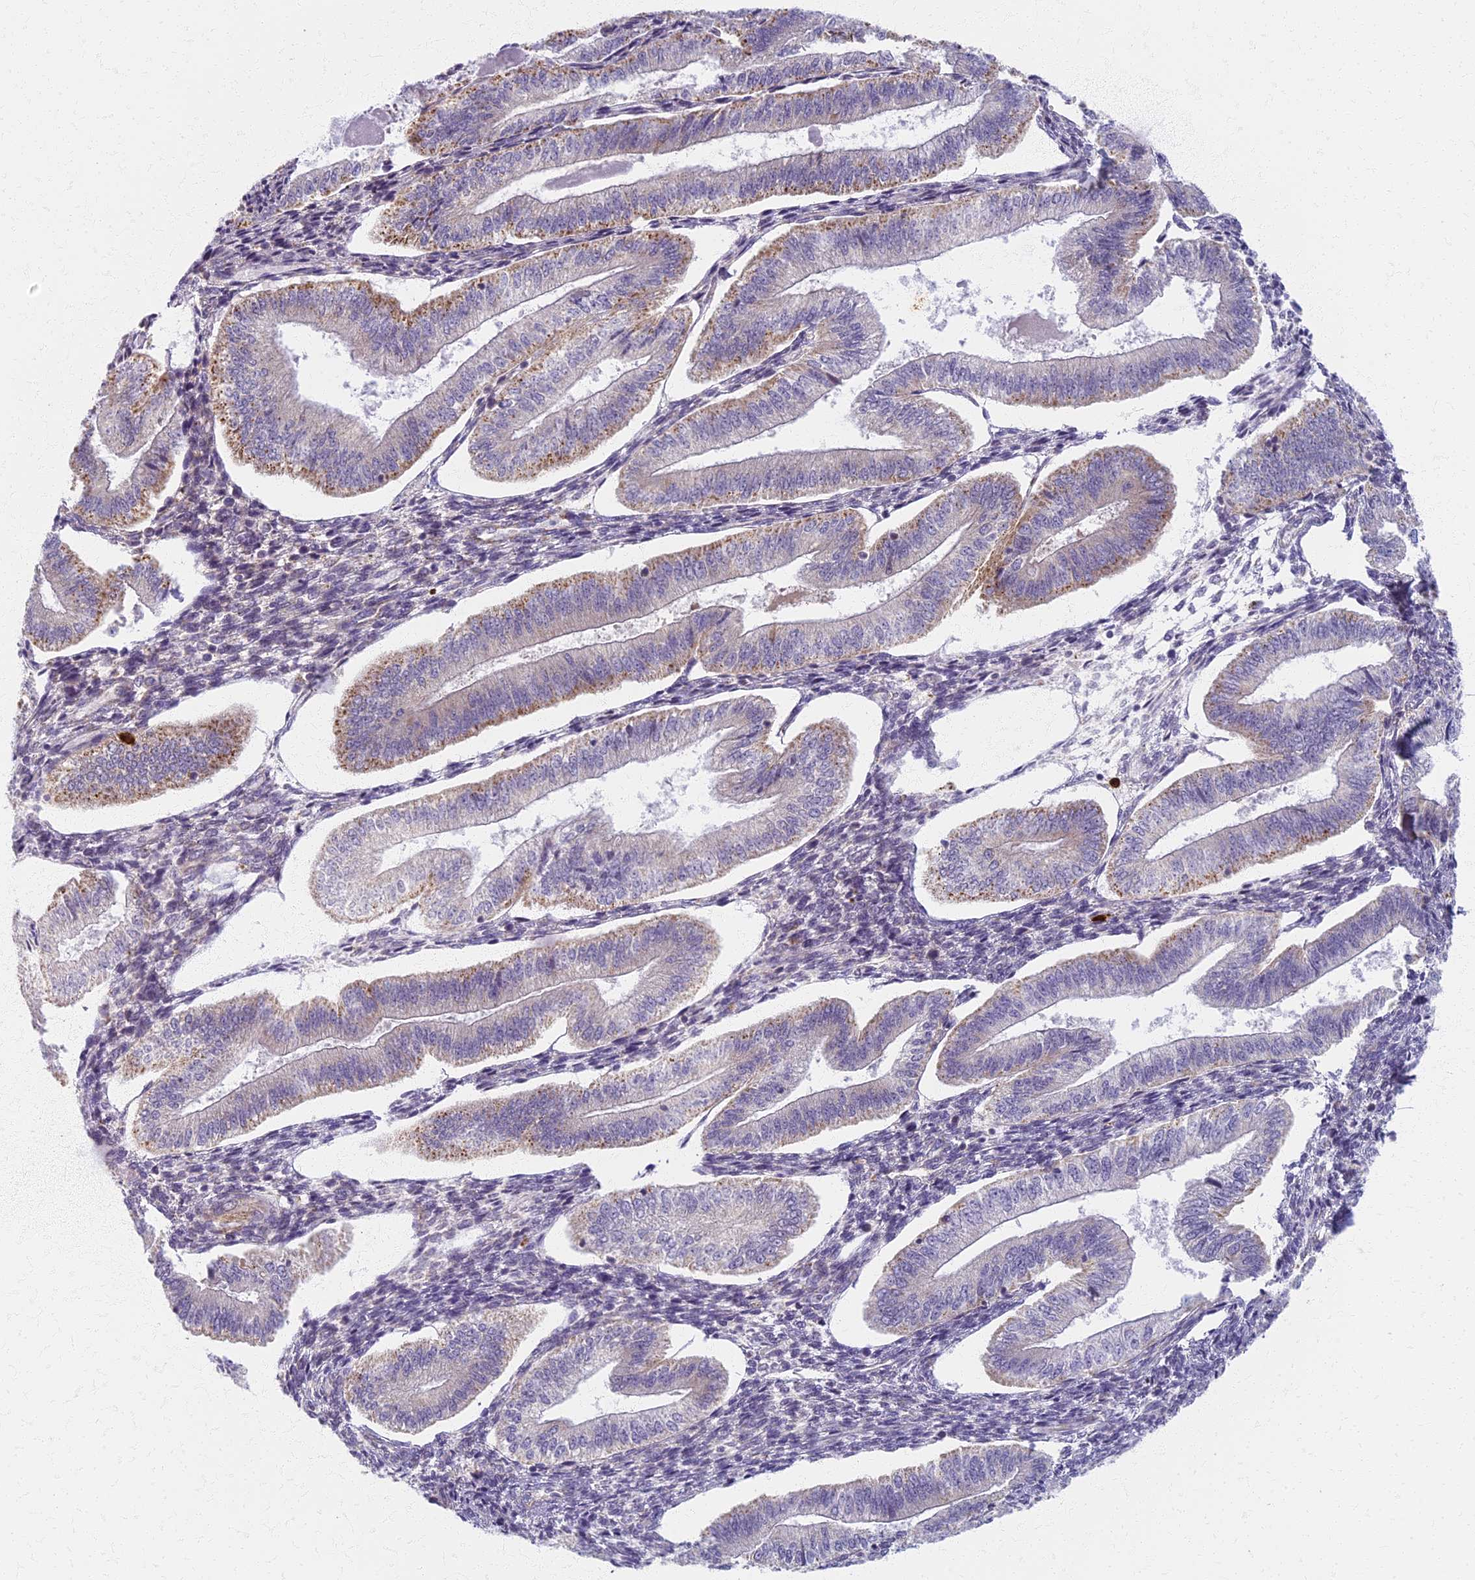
{"staining": {"intensity": "moderate", "quantity": "25%-75%", "location": "cytoplasmic/membranous"}, "tissue": "endometrium", "cell_type": "Cells in endometrial stroma", "image_type": "normal", "snomed": [{"axis": "morphology", "description": "Normal tissue, NOS"}, {"axis": "topography", "description": "Endometrium"}], "caption": "DAB (3,3'-diaminobenzidine) immunohistochemical staining of benign endometrium reveals moderate cytoplasmic/membranous protein expression in about 25%-75% of cells in endometrial stroma. Ihc stains the protein of interest in brown and the nuclei are stained blue.", "gene": "MRPS25", "patient": {"sex": "female", "age": 34}}